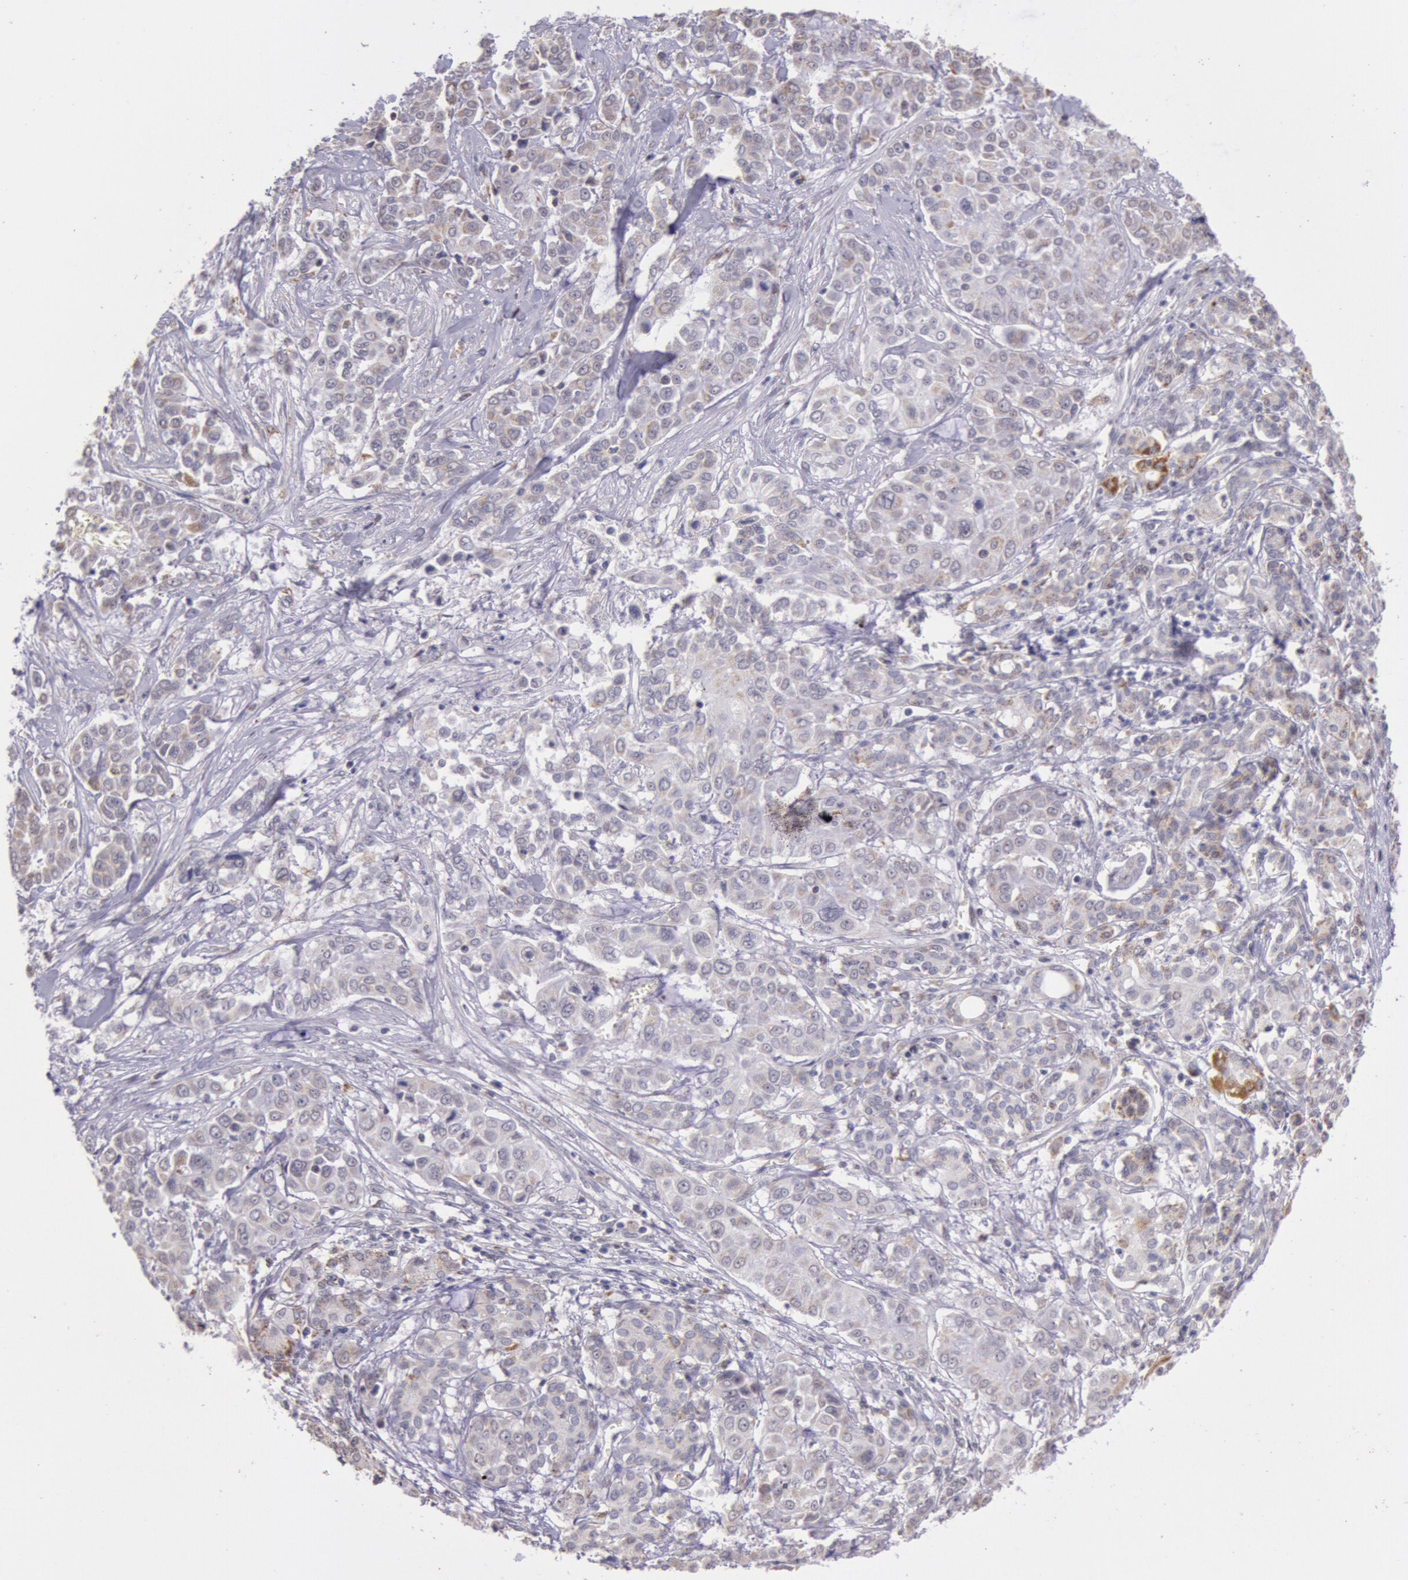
{"staining": {"intensity": "weak", "quantity": "25%-75%", "location": "cytoplasmic/membranous"}, "tissue": "pancreatic cancer", "cell_type": "Tumor cells", "image_type": "cancer", "snomed": [{"axis": "morphology", "description": "Adenocarcinoma, NOS"}, {"axis": "topography", "description": "Pancreas"}], "caption": "This image reveals pancreatic cancer (adenocarcinoma) stained with IHC to label a protein in brown. The cytoplasmic/membranous of tumor cells show weak positivity for the protein. Nuclei are counter-stained blue.", "gene": "FRMD6", "patient": {"sex": "female", "age": 52}}